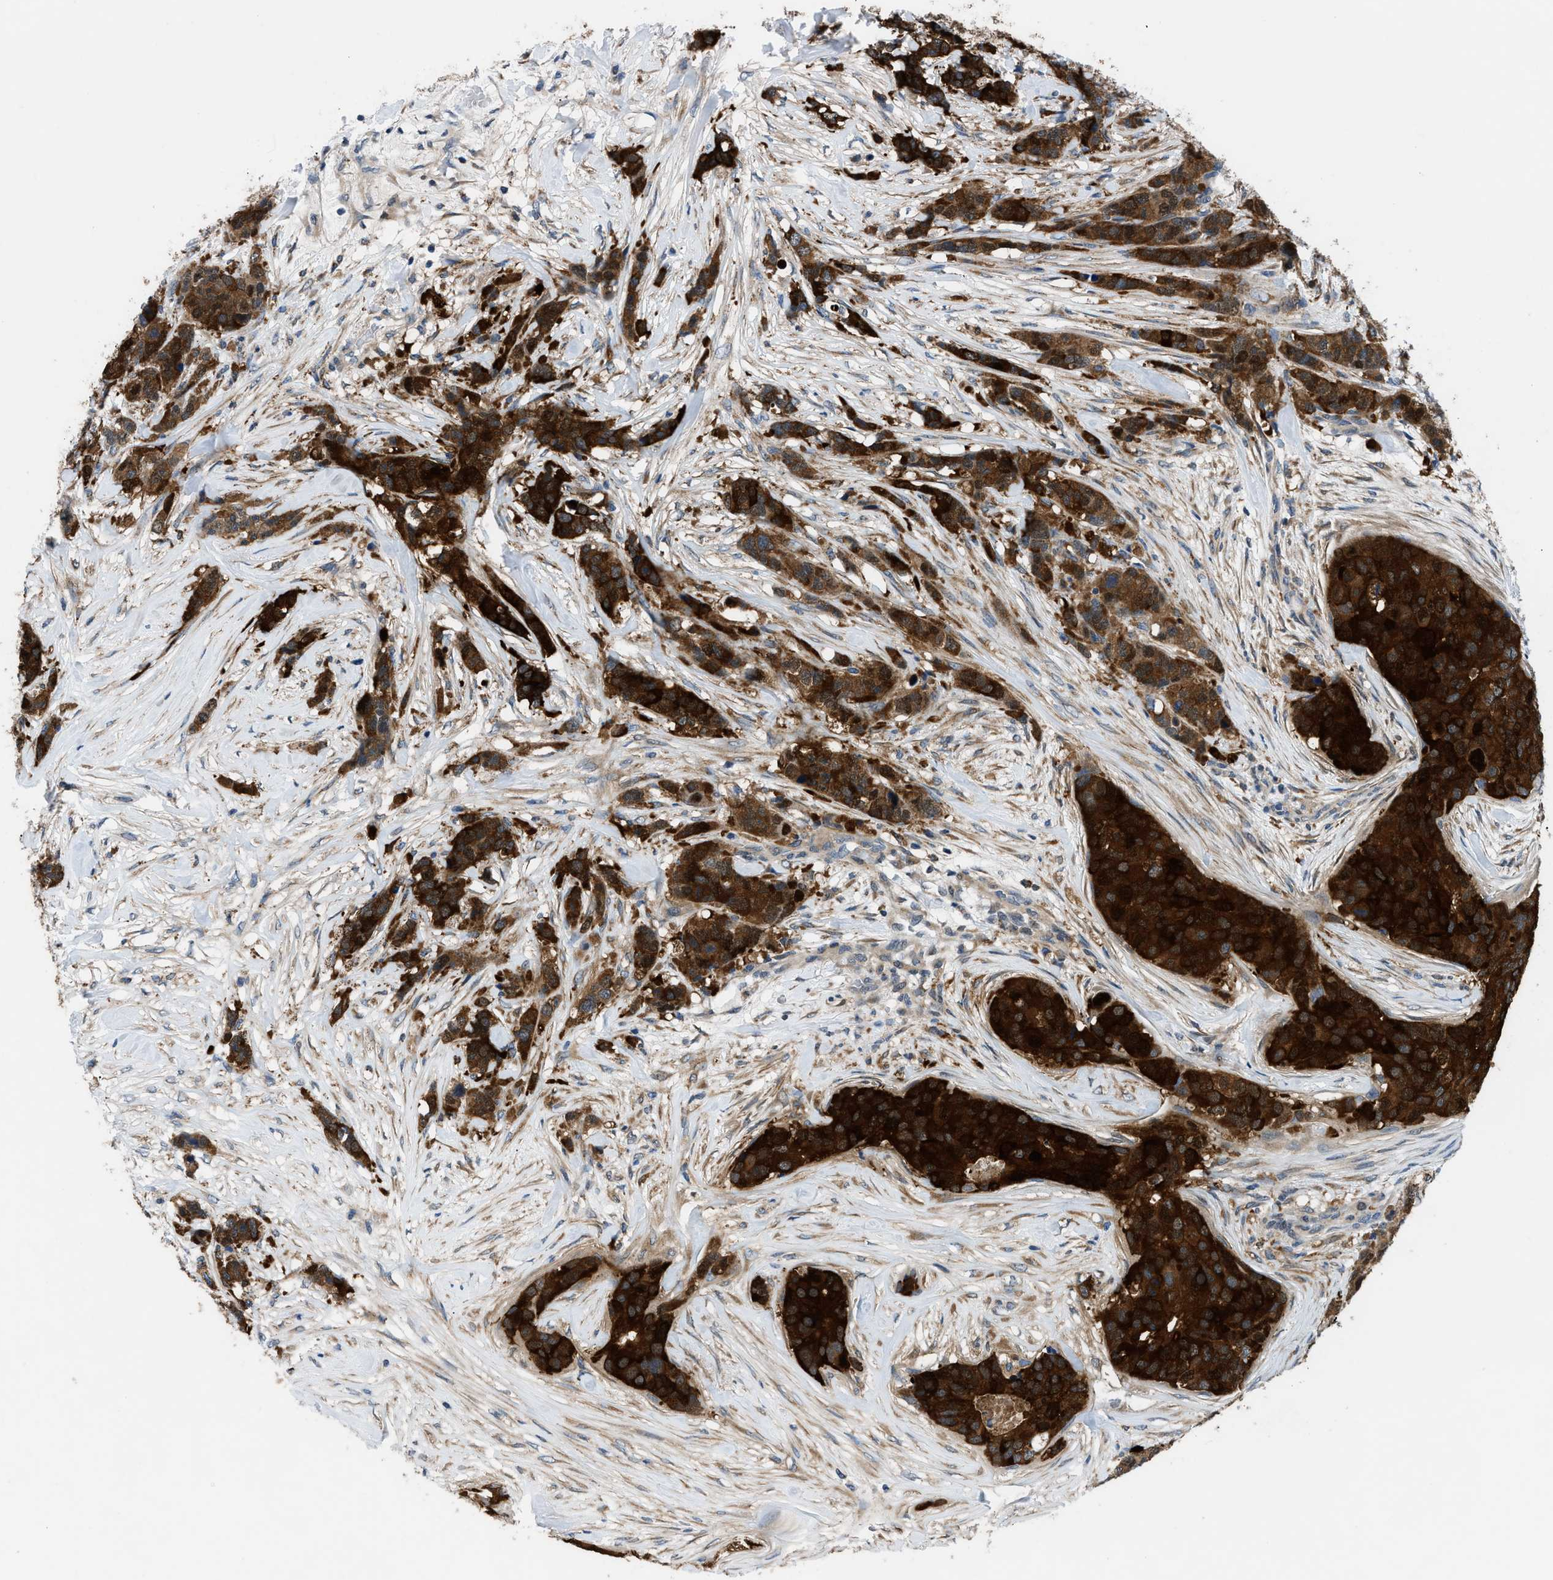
{"staining": {"intensity": "strong", "quantity": ">75%", "location": "cytoplasmic/membranous"}, "tissue": "breast cancer", "cell_type": "Tumor cells", "image_type": "cancer", "snomed": [{"axis": "morphology", "description": "Lobular carcinoma"}, {"axis": "topography", "description": "Breast"}], "caption": "Lobular carcinoma (breast) stained for a protein shows strong cytoplasmic/membranous positivity in tumor cells. Using DAB (3,3'-diaminobenzidine) (brown) and hematoxylin (blue) stains, captured at high magnification using brightfield microscopy.", "gene": "TMEM45B", "patient": {"sex": "female", "age": 59}}